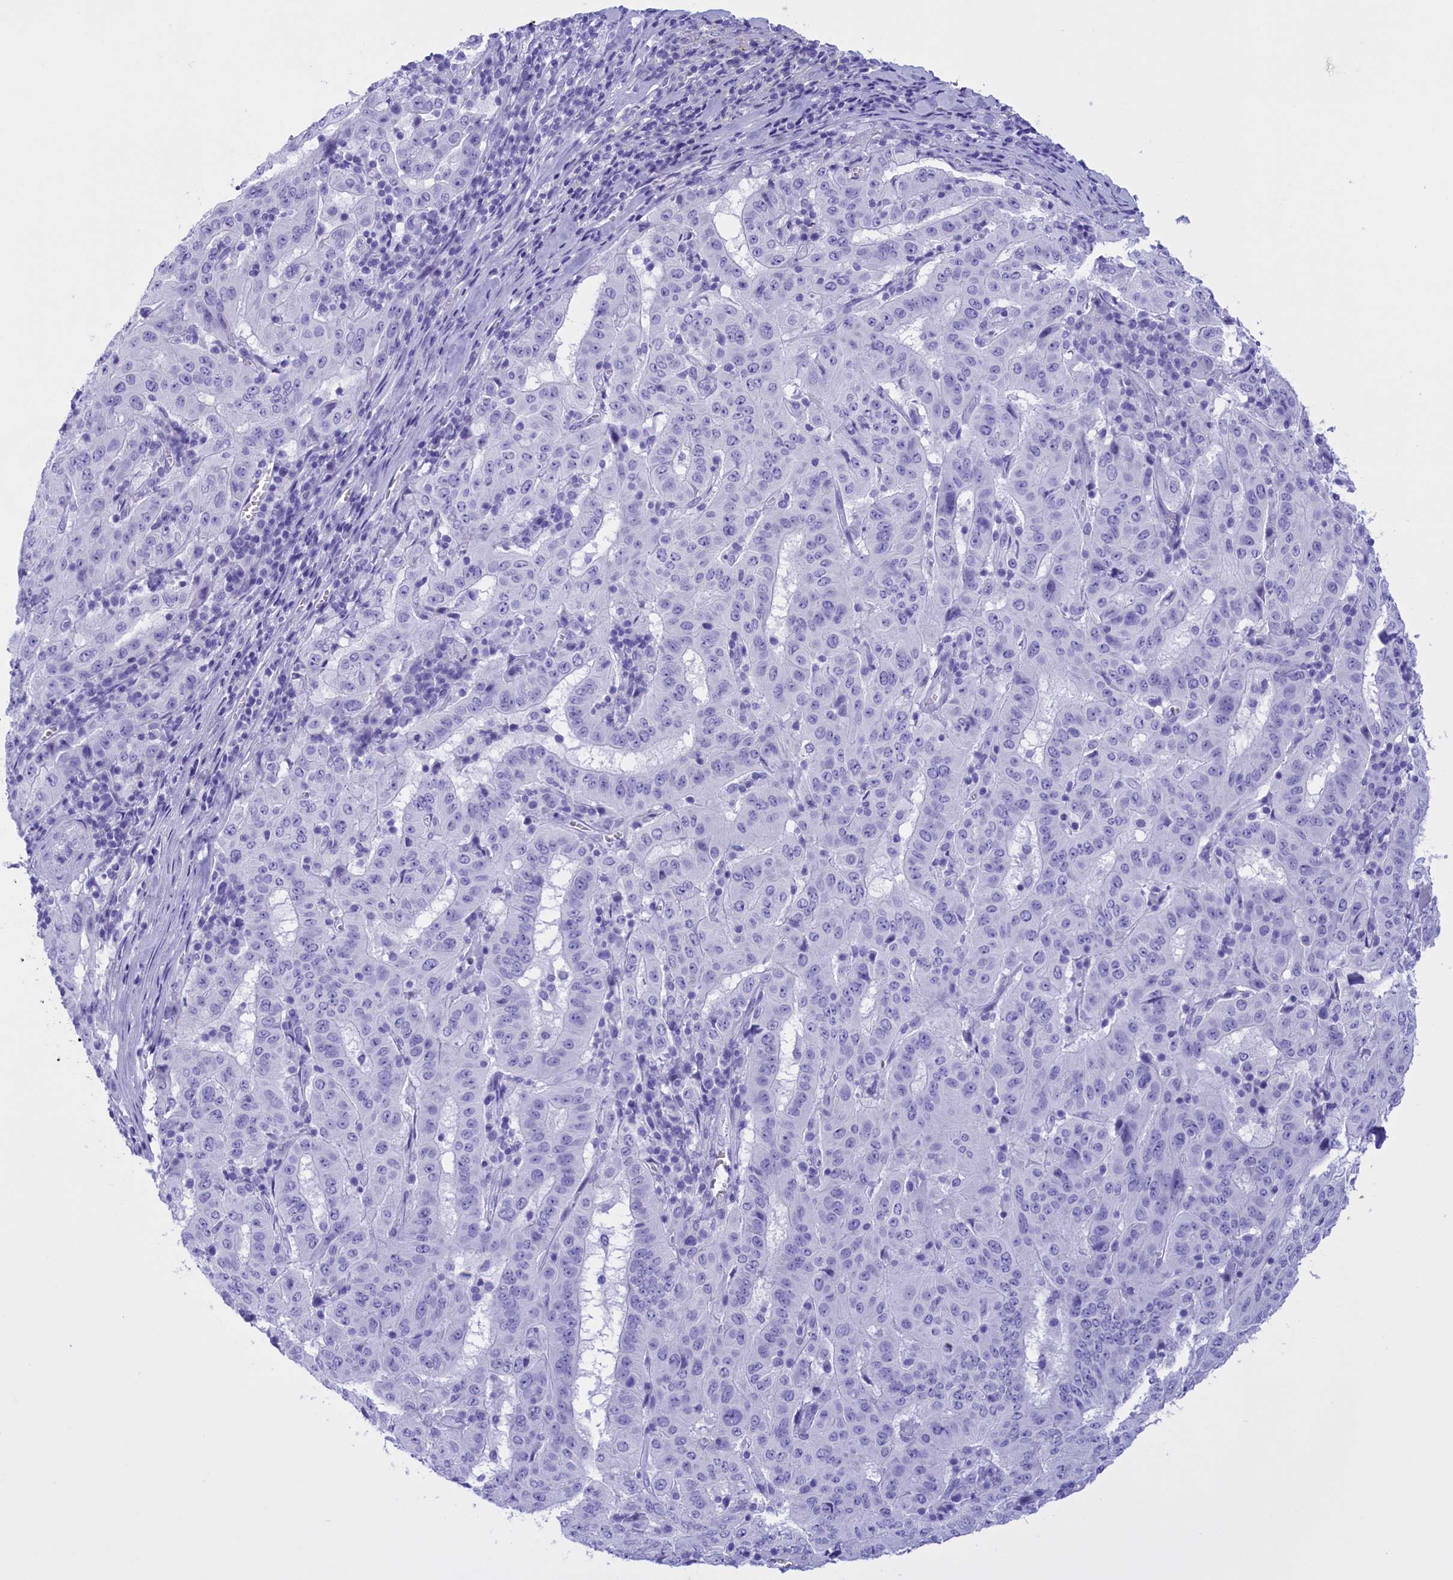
{"staining": {"intensity": "negative", "quantity": "none", "location": "none"}, "tissue": "pancreatic cancer", "cell_type": "Tumor cells", "image_type": "cancer", "snomed": [{"axis": "morphology", "description": "Adenocarcinoma, NOS"}, {"axis": "topography", "description": "Pancreas"}], "caption": "Immunohistochemistry (IHC) micrograph of neoplastic tissue: pancreatic cancer stained with DAB exhibits no significant protein expression in tumor cells.", "gene": "BRI3", "patient": {"sex": "male", "age": 63}}